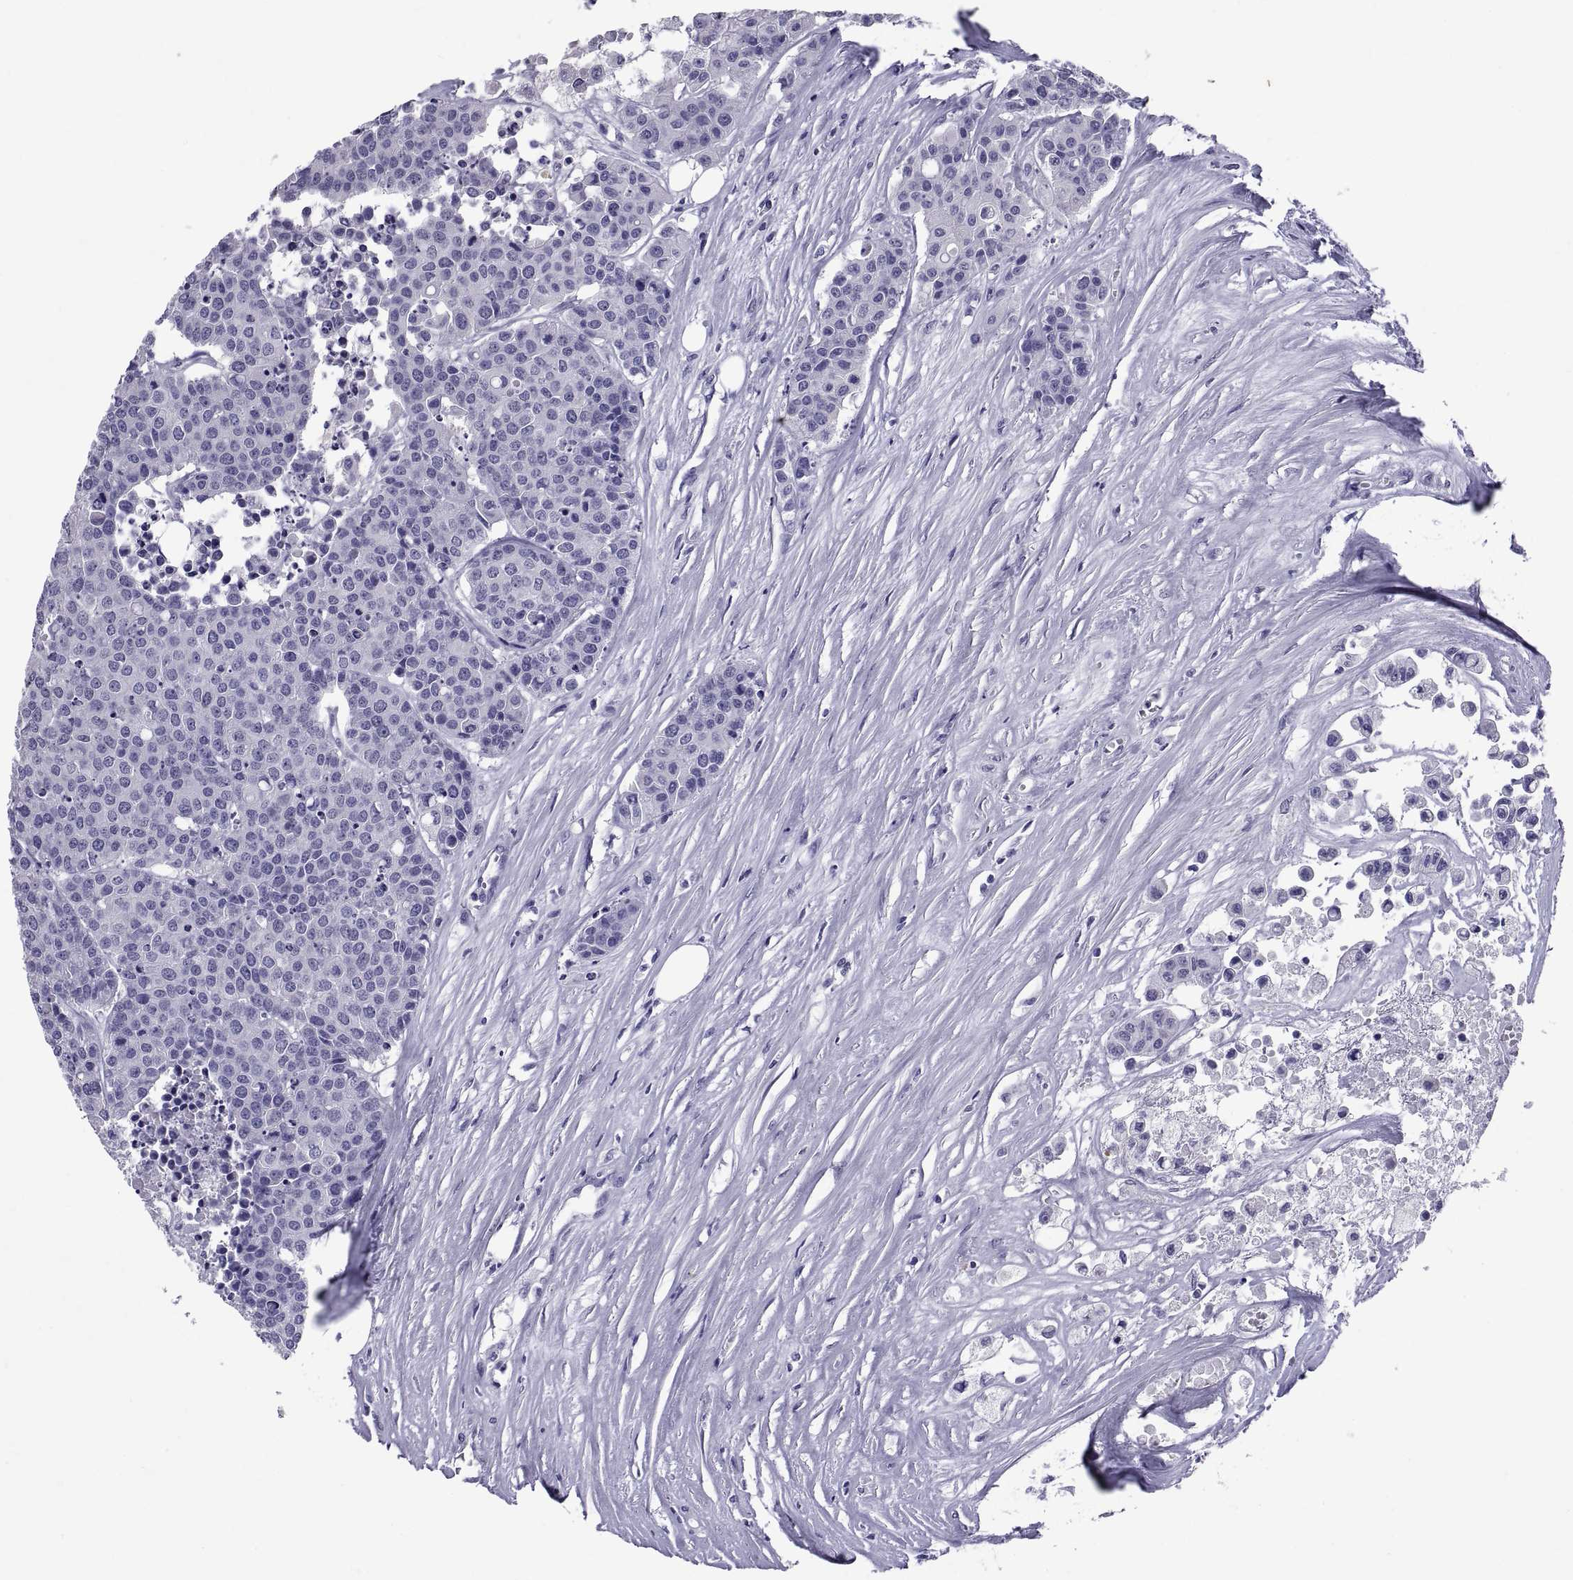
{"staining": {"intensity": "negative", "quantity": "none", "location": "none"}, "tissue": "carcinoid", "cell_type": "Tumor cells", "image_type": "cancer", "snomed": [{"axis": "morphology", "description": "Carcinoid, malignant, NOS"}, {"axis": "topography", "description": "Colon"}], "caption": "Tumor cells show no significant protein expression in carcinoid.", "gene": "TGFBR3L", "patient": {"sex": "male", "age": 81}}